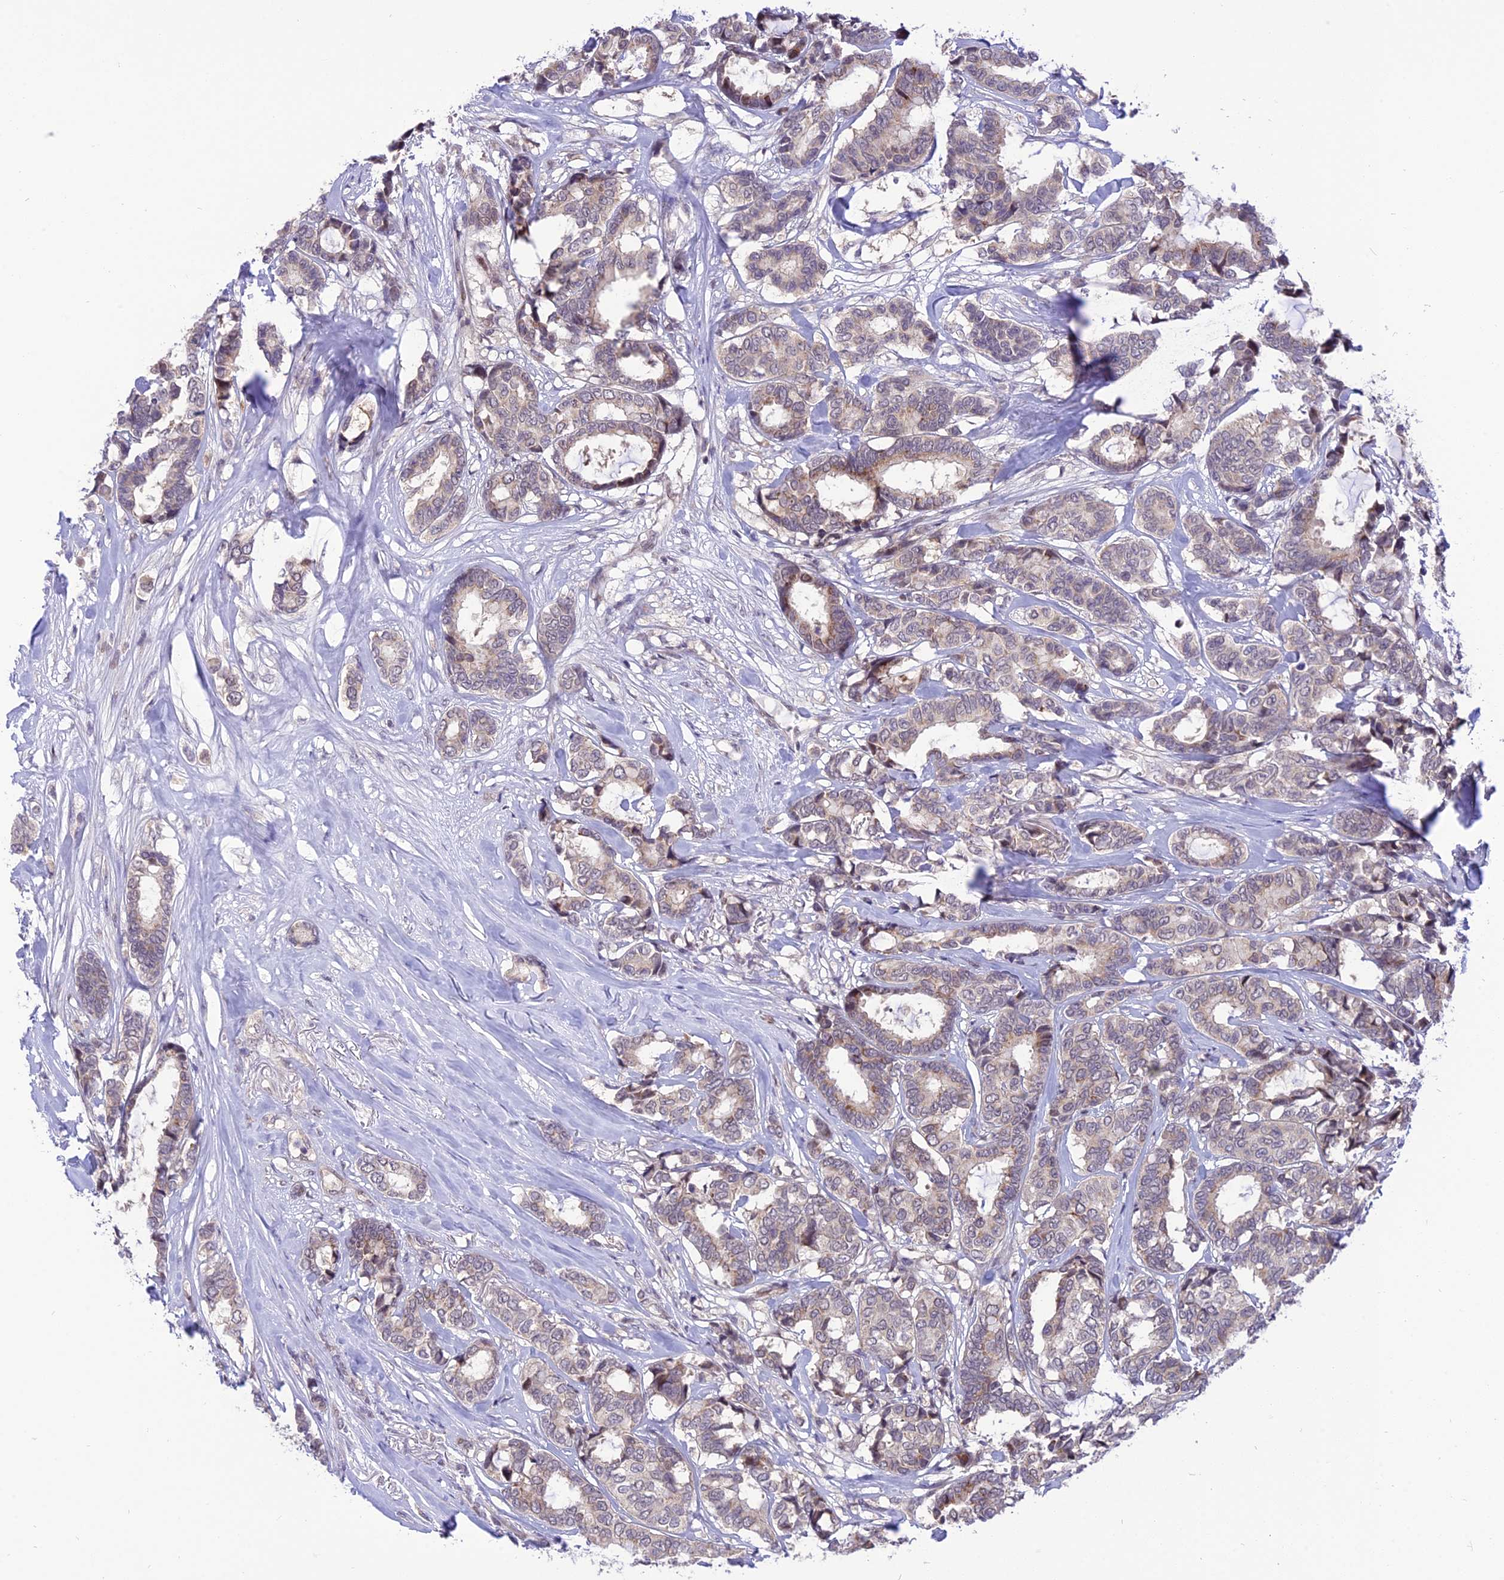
{"staining": {"intensity": "weak", "quantity": "25%-75%", "location": "cytoplasmic/membranous"}, "tissue": "breast cancer", "cell_type": "Tumor cells", "image_type": "cancer", "snomed": [{"axis": "morphology", "description": "Duct carcinoma"}, {"axis": "topography", "description": "Breast"}], "caption": "Brown immunohistochemical staining in human intraductal carcinoma (breast) shows weak cytoplasmic/membranous positivity in about 25%-75% of tumor cells.", "gene": "ZNF837", "patient": {"sex": "female", "age": 87}}